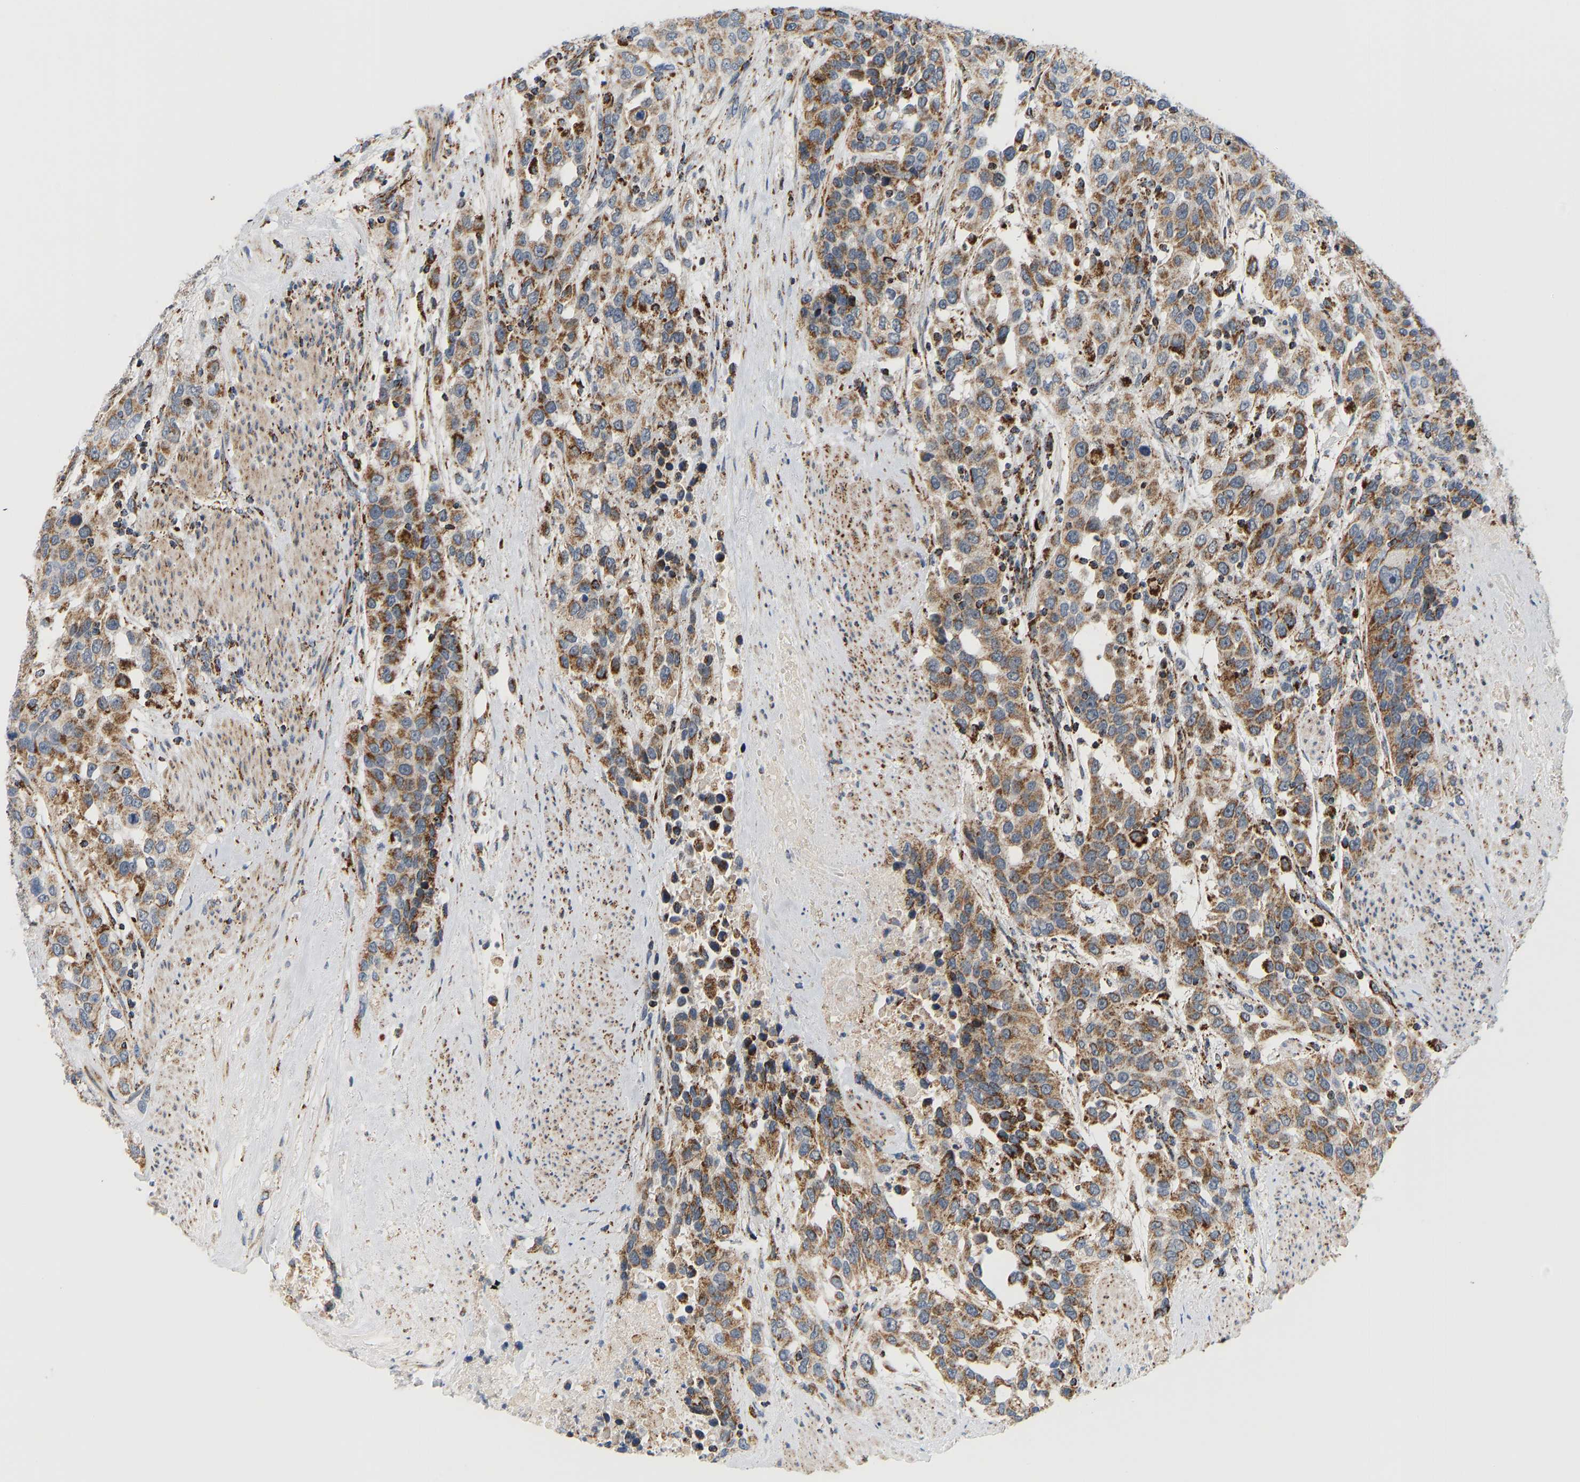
{"staining": {"intensity": "moderate", "quantity": ">75%", "location": "cytoplasmic/membranous"}, "tissue": "urothelial cancer", "cell_type": "Tumor cells", "image_type": "cancer", "snomed": [{"axis": "morphology", "description": "Urothelial carcinoma, High grade"}, {"axis": "topography", "description": "Urinary bladder"}], "caption": "A photomicrograph of urothelial cancer stained for a protein demonstrates moderate cytoplasmic/membranous brown staining in tumor cells.", "gene": "GPSM2", "patient": {"sex": "female", "age": 80}}